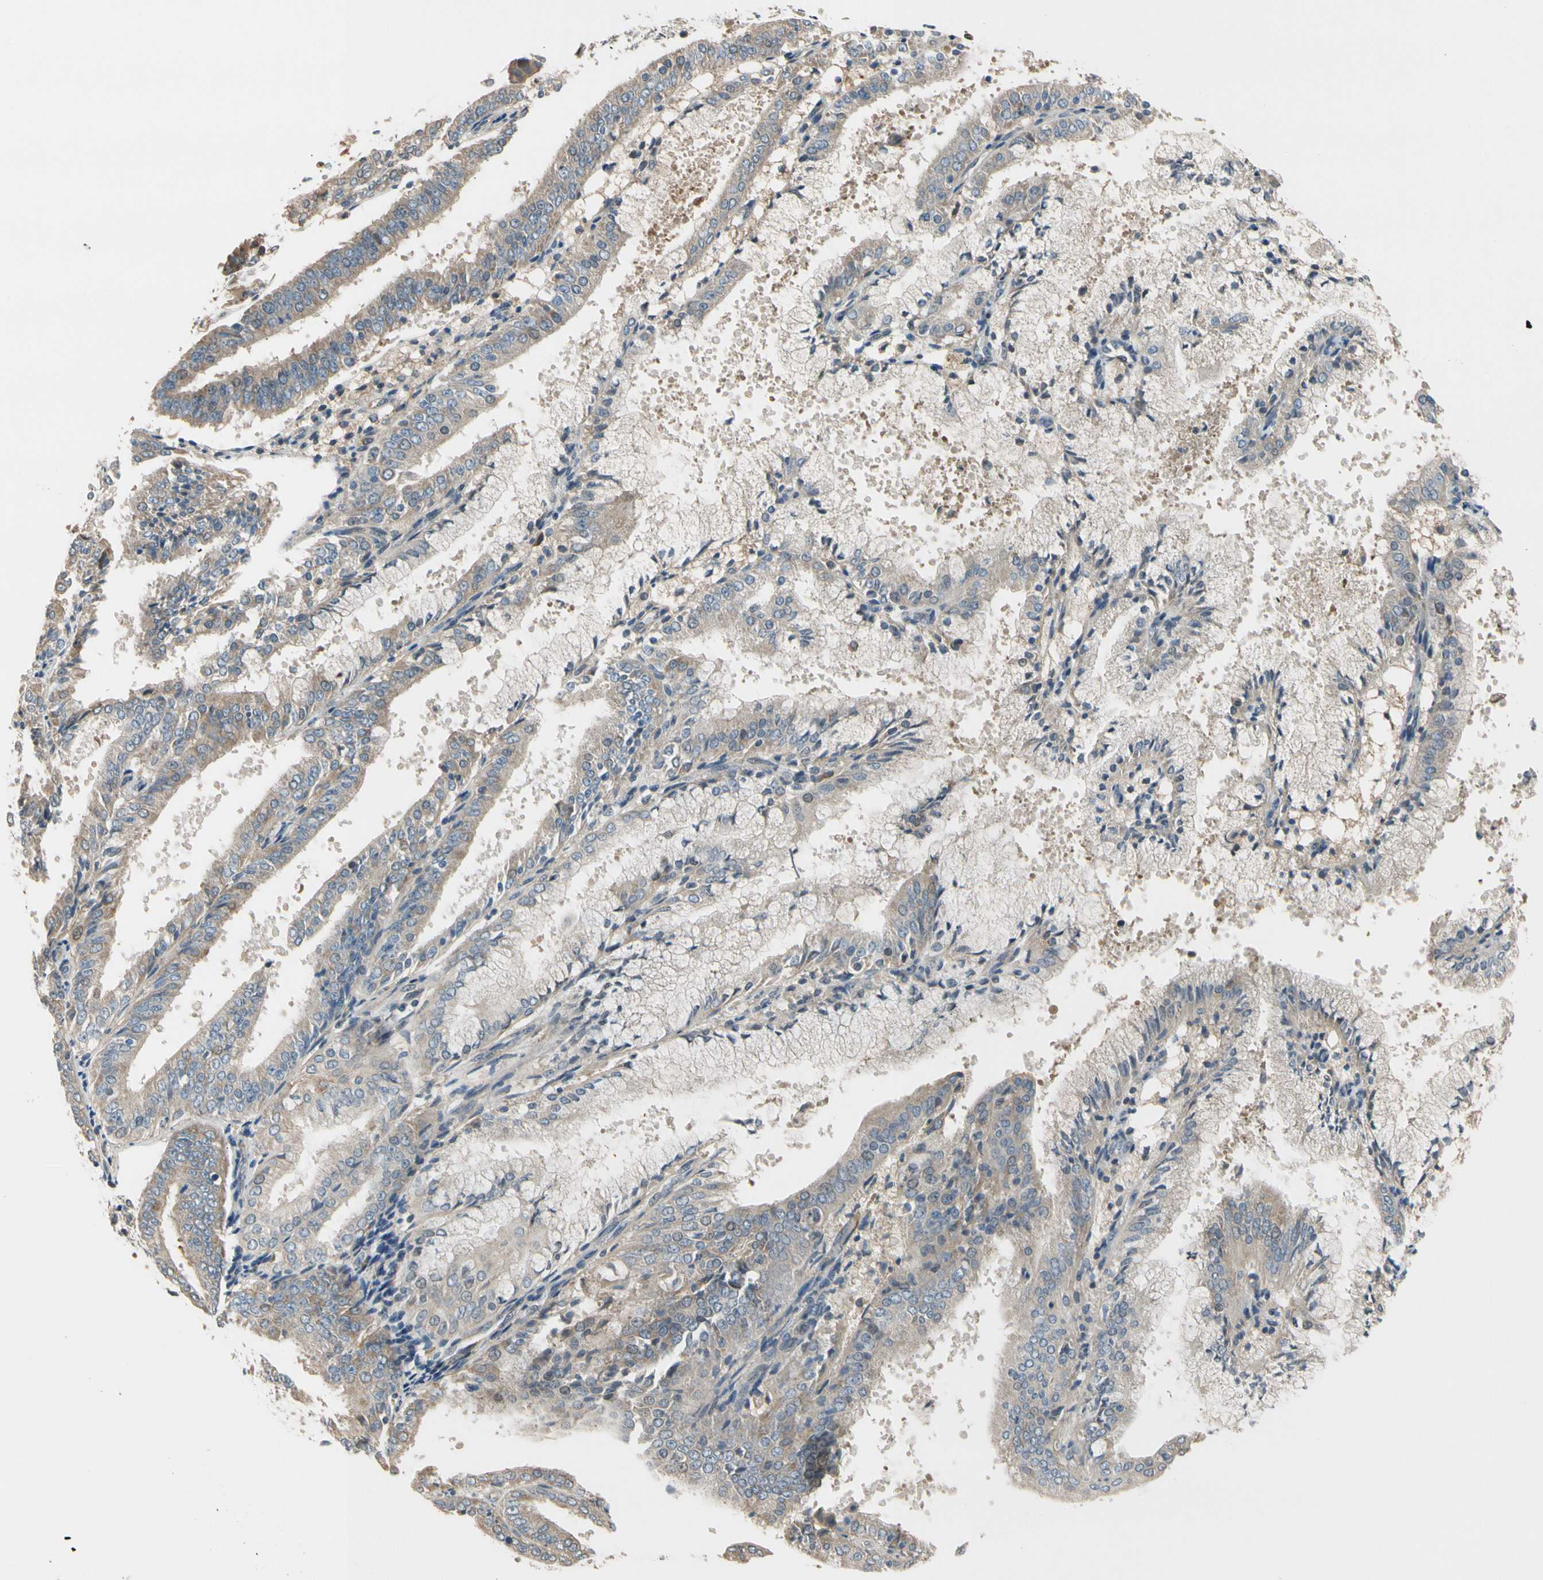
{"staining": {"intensity": "weak", "quantity": ">75%", "location": "cytoplasmic/membranous"}, "tissue": "endometrial cancer", "cell_type": "Tumor cells", "image_type": "cancer", "snomed": [{"axis": "morphology", "description": "Adenocarcinoma, NOS"}, {"axis": "topography", "description": "Endometrium"}], "caption": "Brown immunohistochemical staining in human endometrial adenocarcinoma shows weak cytoplasmic/membranous expression in approximately >75% of tumor cells.", "gene": "C4A", "patient": {"sex": "female", "age": 63}}